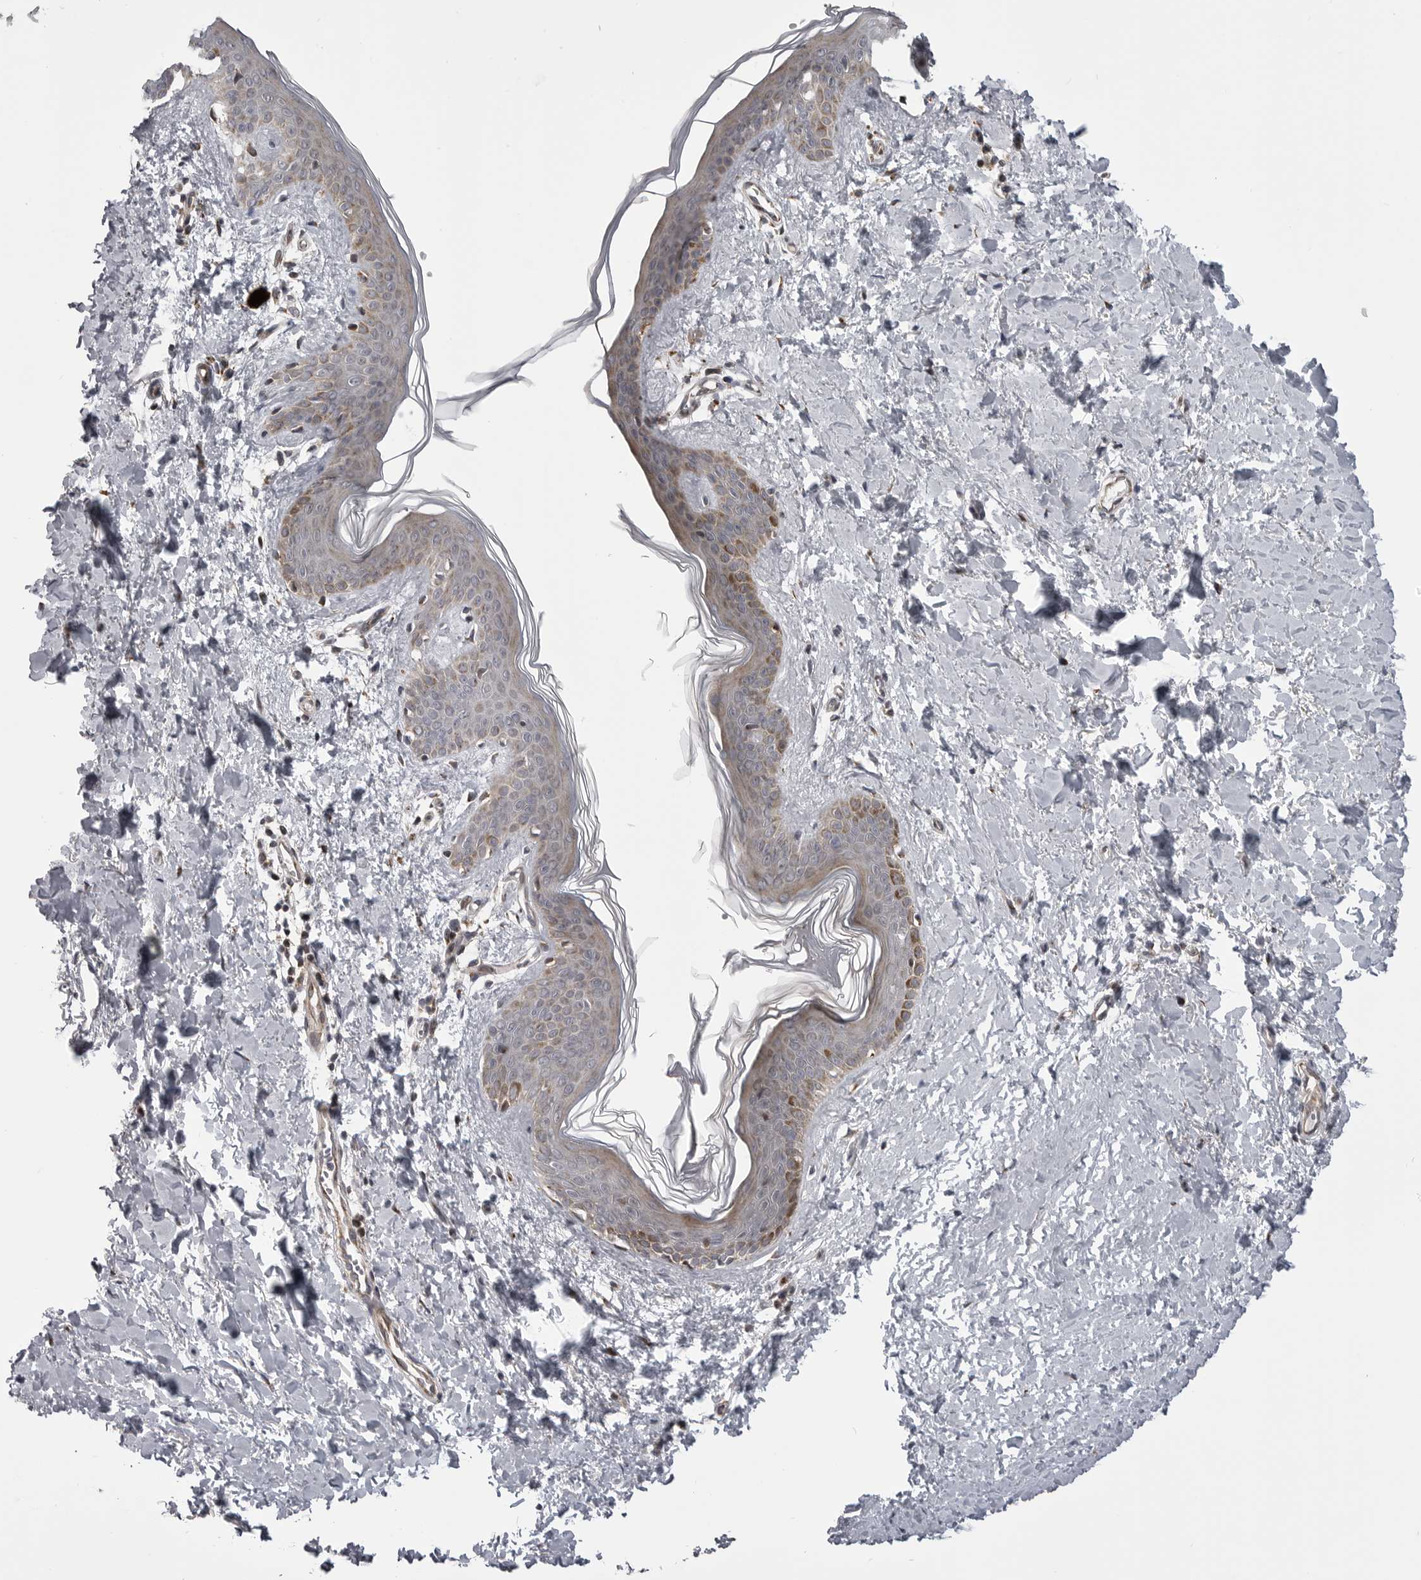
{"staining": {"intensity": "moderate", "quantity": "25%-75%", "location": "cytoplasmic/membranous"}, "tissue": "skin", "cell_type": "Fibroblasts", "image_type": "normal", "snomed": [{"axis": "morphology", "description": "Normal tissue, NOS"}, {"axis": "topography", "description": "Skin"}], "caption": "Protein expression analysis of benign skin reveals moderate cytoplasmic/membranous staining in about 25%-75% of fibroblasts. (brown staining indicates protein expression, while blue staining denotes nuclei).", "gene": "TMPRSS11F", "patient": {"sex": "female", "age": 46}}